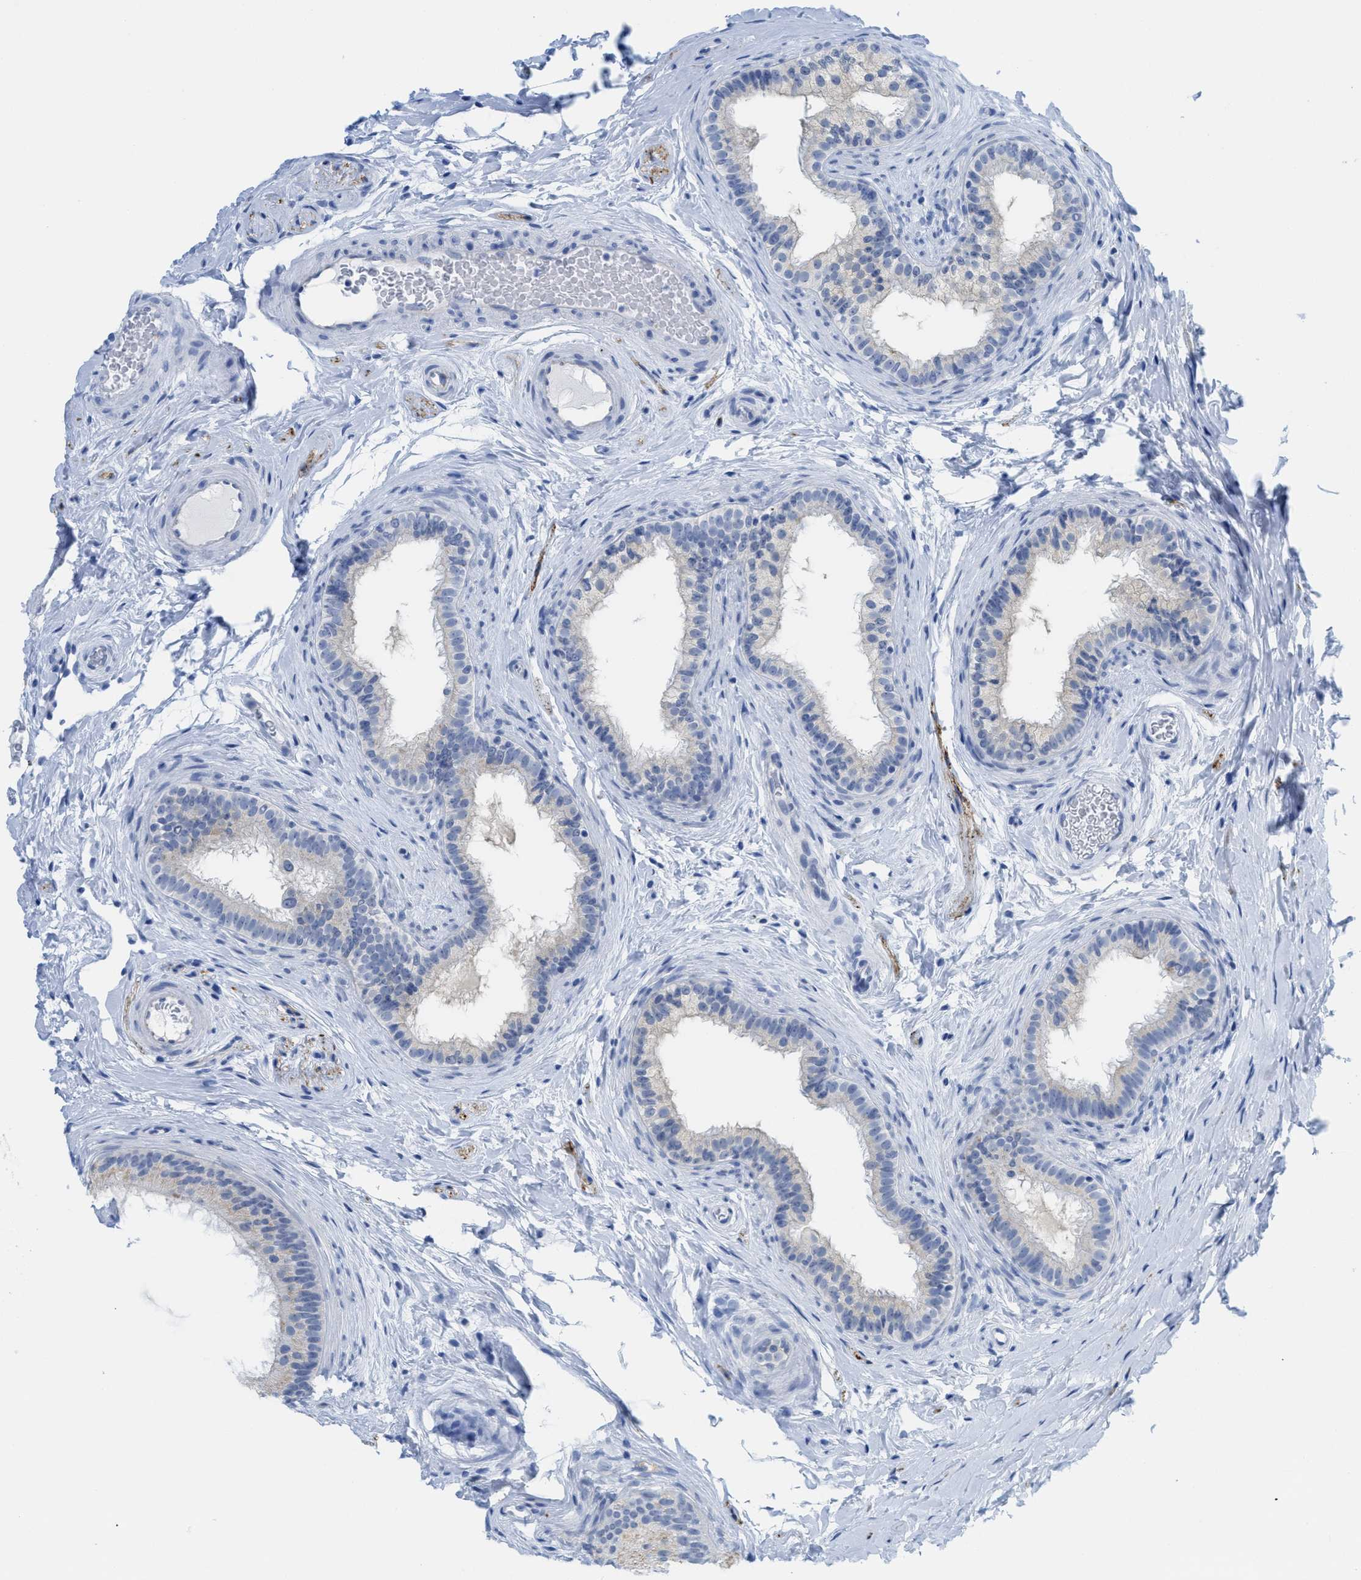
{"staining": {"intensity": "moderate", "quantity": "25%-75%", "location": "cytoplasmic/membranous"}, "tissue": "epididymis", "cell_type": "Glandular cells", "image_type": "normal", "snomed": [{"axis": "morphology", "description": "Normal tissue, NOS"}, {"axis": "topography", "description": "Testis"}, {"axis": "topography", "description": "Epididymis"}], "caption": "A brown stain shows moderate cytoplasmic/membranous staining of a protein in glandular cells of normal epididymis. The protein of interest is stained brown, and the nuclei are stained in blue (DAB (3,3'-diaminobenzidine) IHC with brightfield microscopy, high magnification).", "gene": "WDR4", "patient": {"sex": "male", "age": 36}}